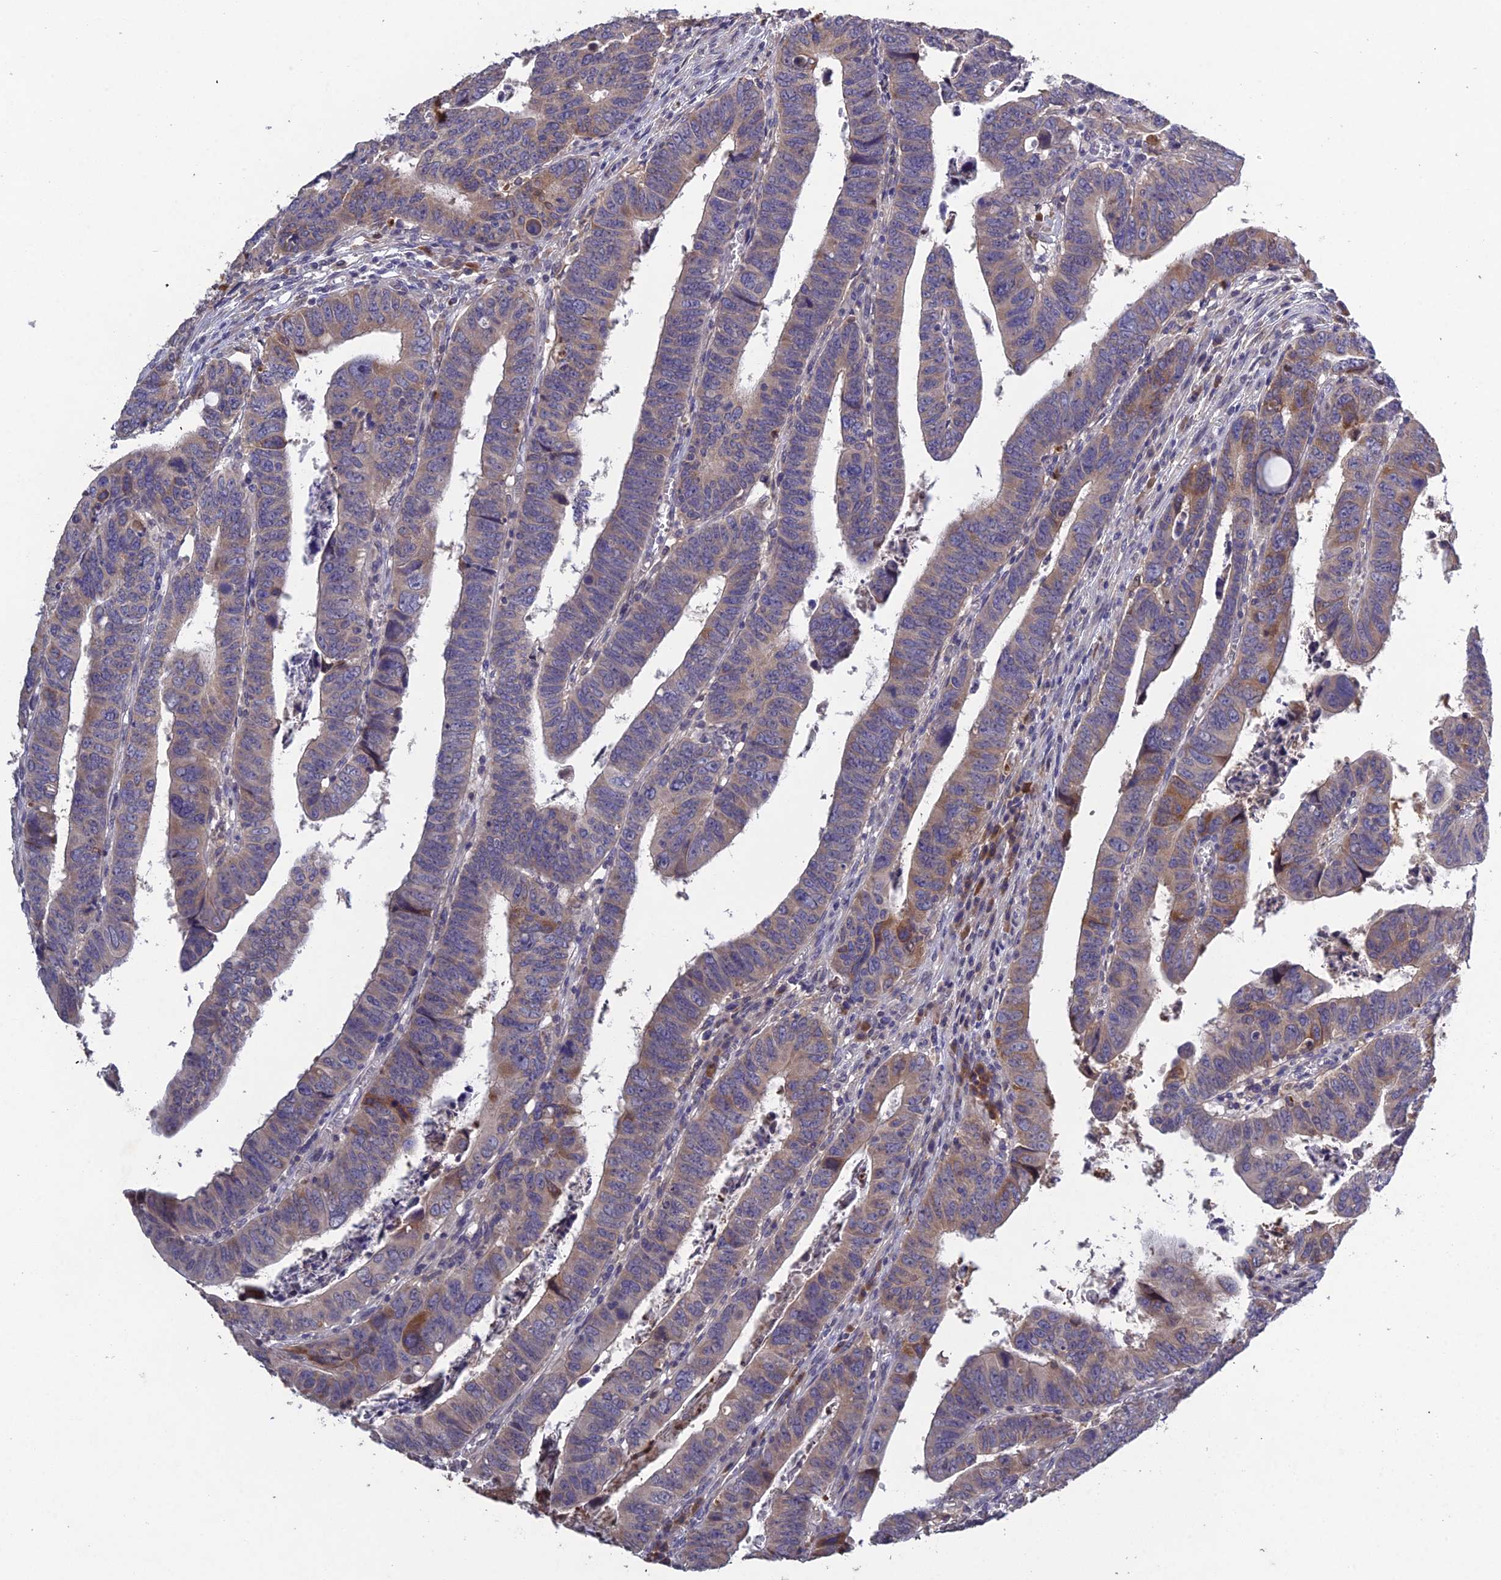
{"staining": {"intensity": "weak", "quantity": "25%-75%", "location": "cytoplasmic/membranous"}, "tissue": "colorectal cancer", "cell_type": "Tumor cells", "image_type": "cancer", "snomed": [{"axis": "morphology", "description": "Normal tissue, NOS"}, {"axis": "morphology", "description": "Adenocarcinoma, NOS"}, {"axis": "topography", "description": "Rectum"}], "caption": "Human colorectal cancer stained with a brown dye displays weak cytoplasmic/membranous positive positivity in approximately 25%-75% of tumor cells.", "gene": "SLC39A13", "patient": {"sex": "female", "age": 65}}